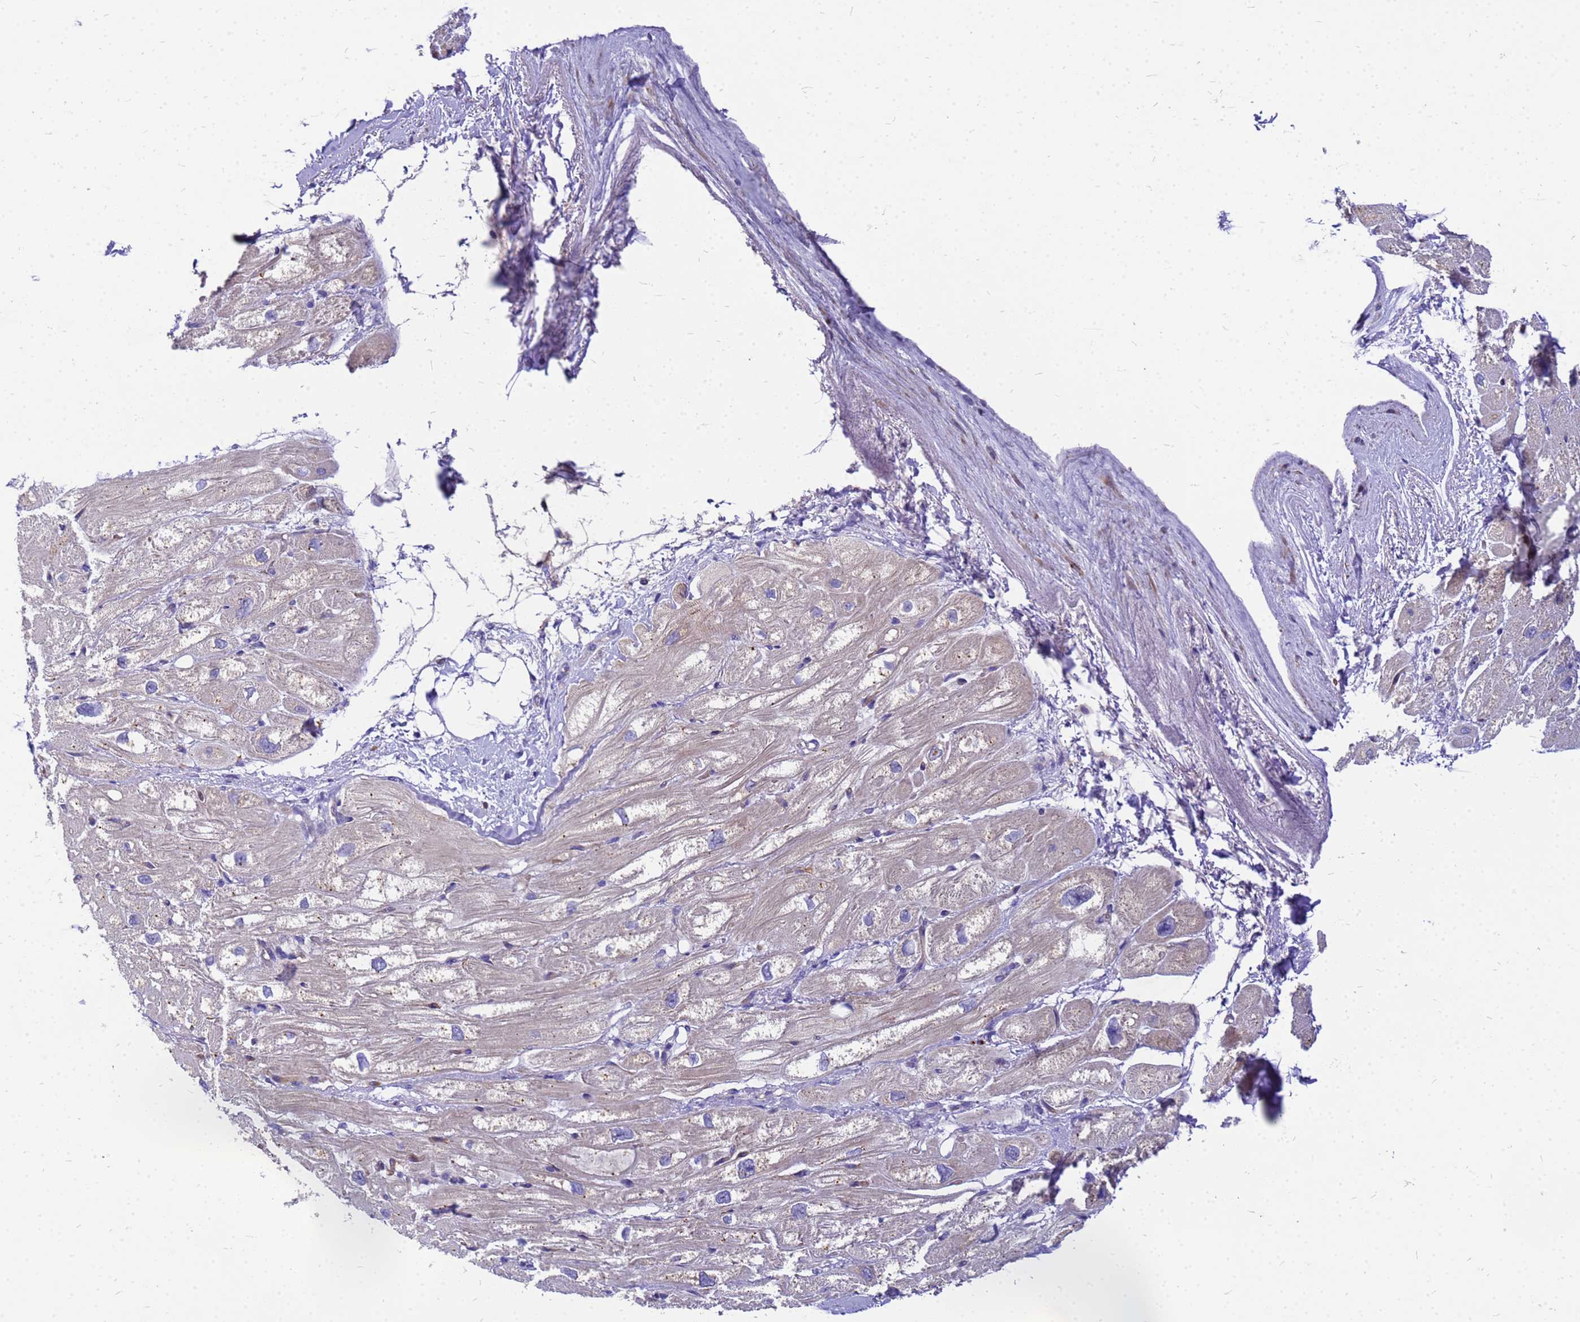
{"staining": {"intensity": "negative", "quantity": "none", "location": "none"}, "tissue": "heart muscle", "cell_type": "Cardiomyocytes", "image_type": "normal", "snomed": [{"axis": "morphology", "description": "Normal tissue, NOS"}, {"axis": "topography", "description": "Heart"}], "caption": "This photomicrograph is of unremarkable heart muscle stained with immunohistochemistry to label a protein in brown with the nuclei are counter-stained blue. There is no staining in cardiomyocytes.", "gene": "POP7", "patient": {"sex": "male", "age": 50}}